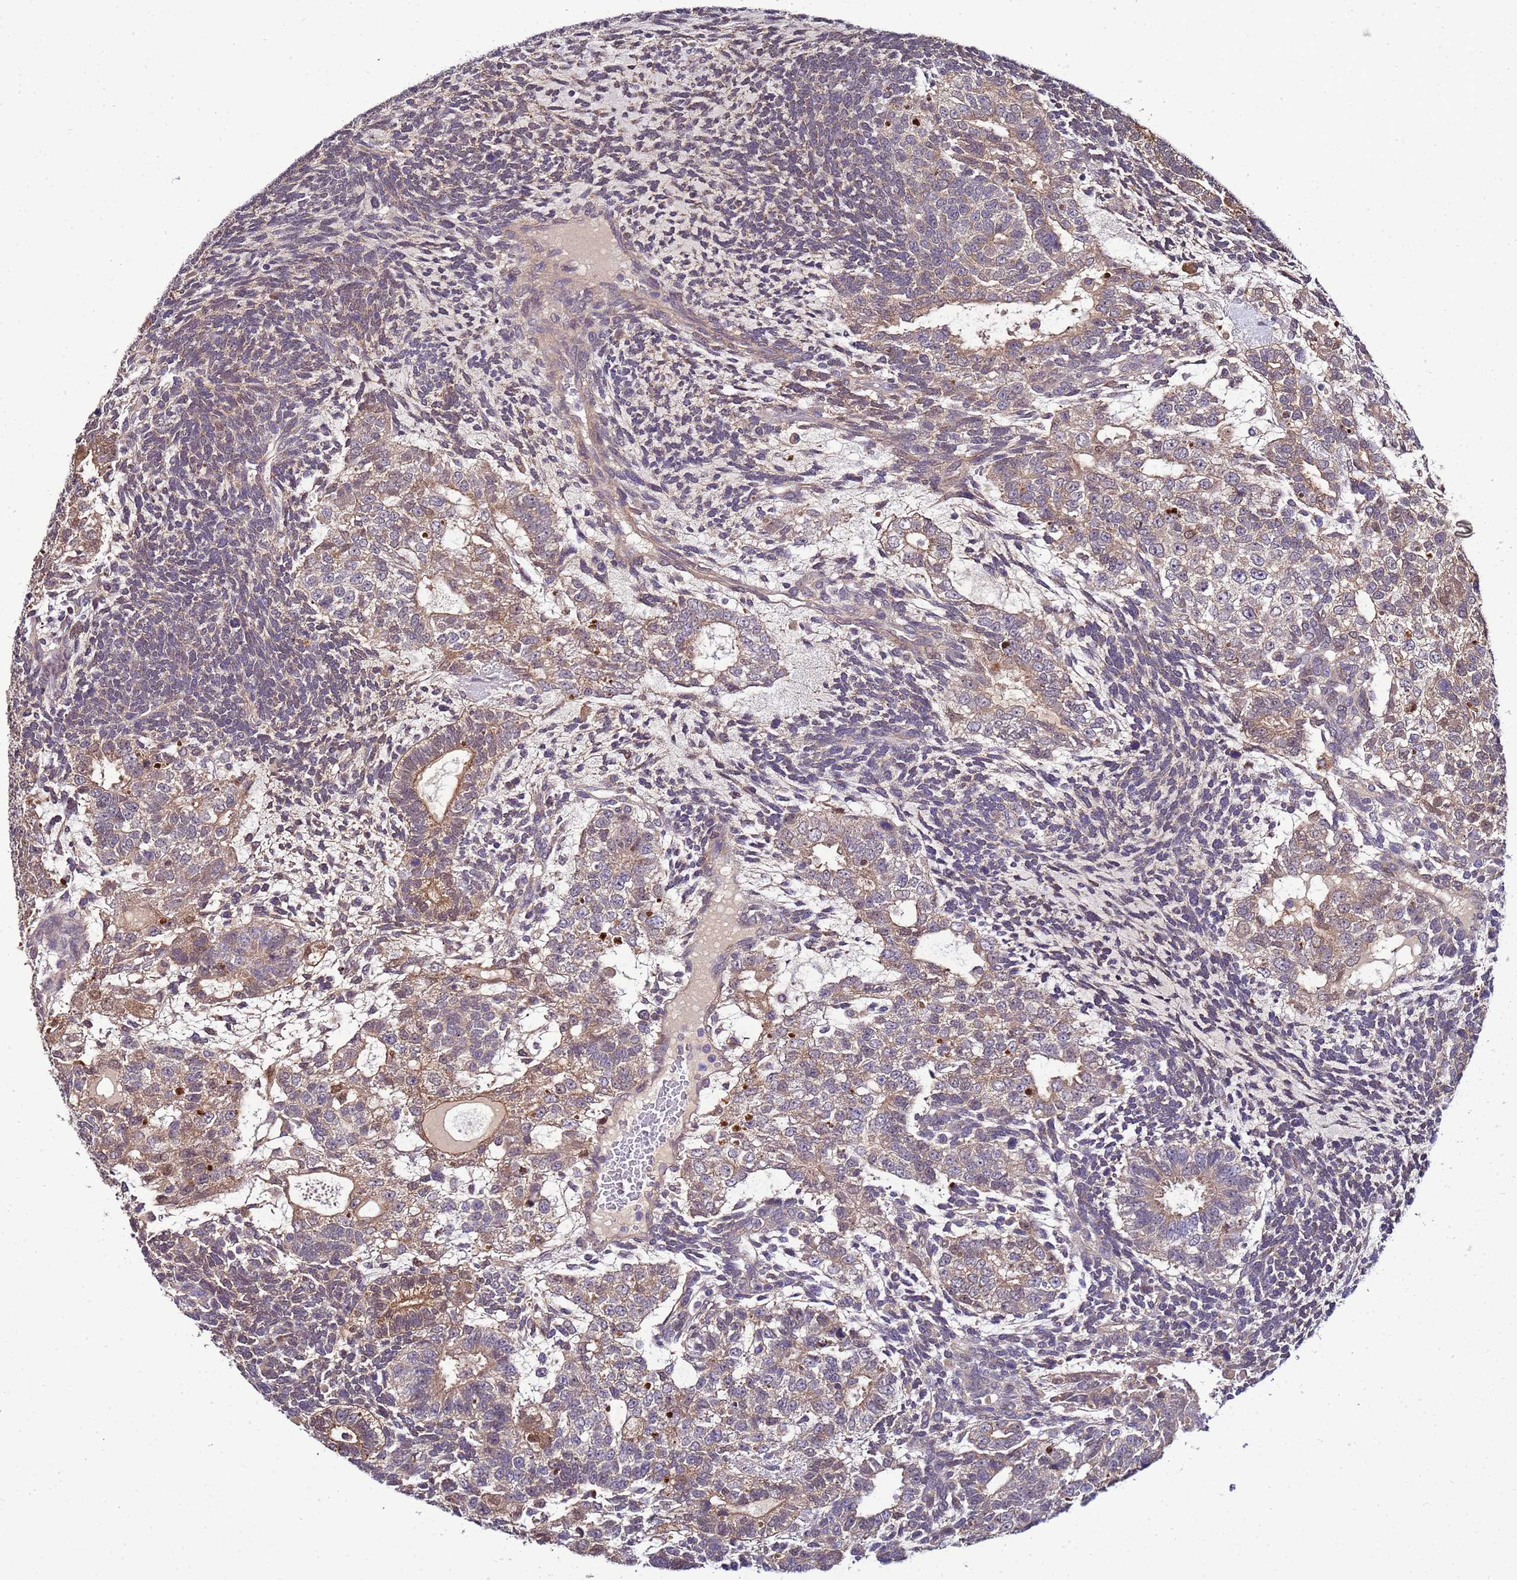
{"staining": {"intensity": "weak", "quantity": ">75%", "location": "cytoplasmic/membranous"}, "tissue": "testis cancer", "cell_type": "Tumor cells", "image_type": "cancer", "snomed": [{"axis": "morphology", "description": "Carcinoma, Embryonal, NOS"}, {"axis": "topography", "description": "Testis"}], "caption": "Weak cytoplasmic/membranous positivity is identified in about >75% of tumor cells in embryonal carcinoma (testis).", "gene": "NAXE", "patient": {"sex": "male", "age": 23}}